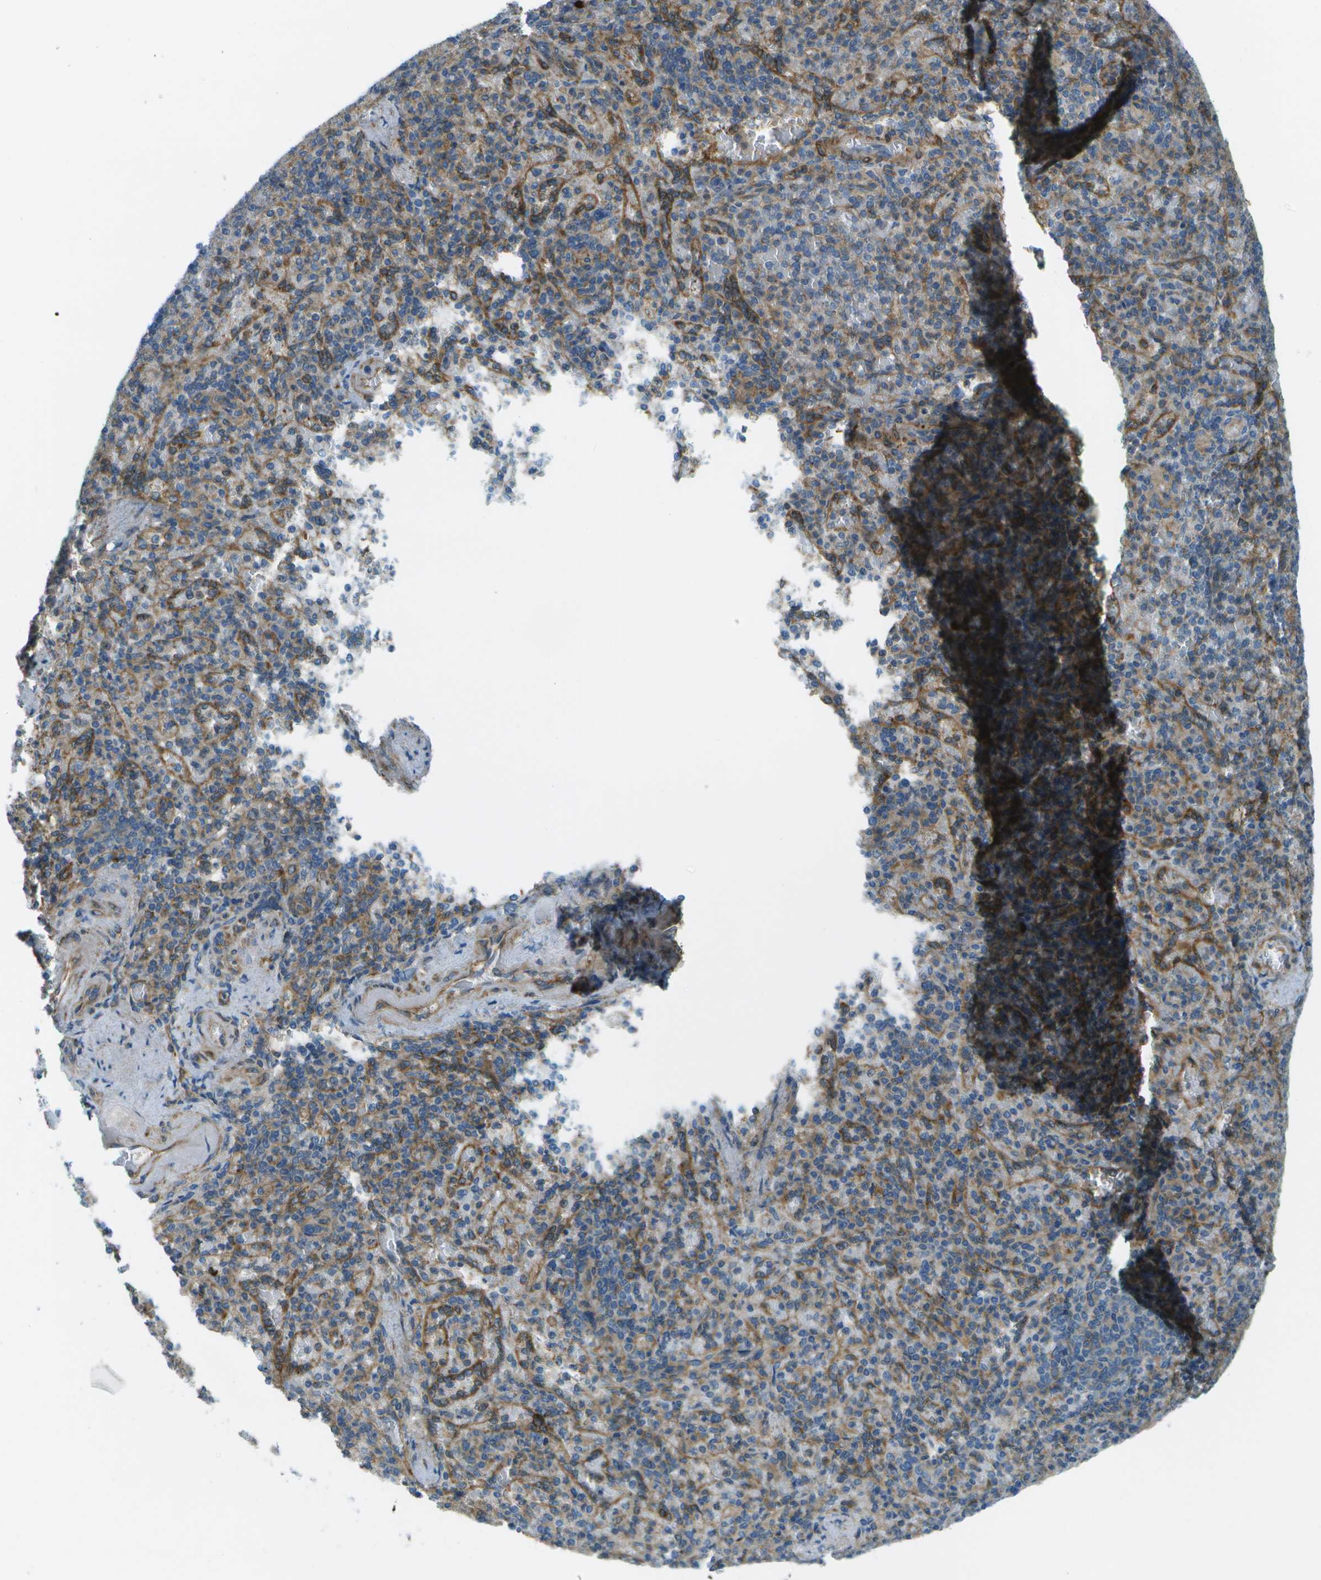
{"staining": {"intensity": "moderate", "quantity": "<25%", "location": "cytoplasmic/membranous"}, "tissue": "spleen", "cell_type": "Cells in red pulp", "image_type": "normal", "snomed": [{"axis": "morphology", "description": "Normal tissue, NOS"}, {"axis": "topography", "description": "Spleen"}], "caption": "This histopathology image exhibits immunohistochemistry staining of normal human spleen, with low moderate cytoplasmic/membranous expression in approximately <25% of cells in red pulp.", "gene": "WNK2", "patient": {"sex": "female", "age": 74}}